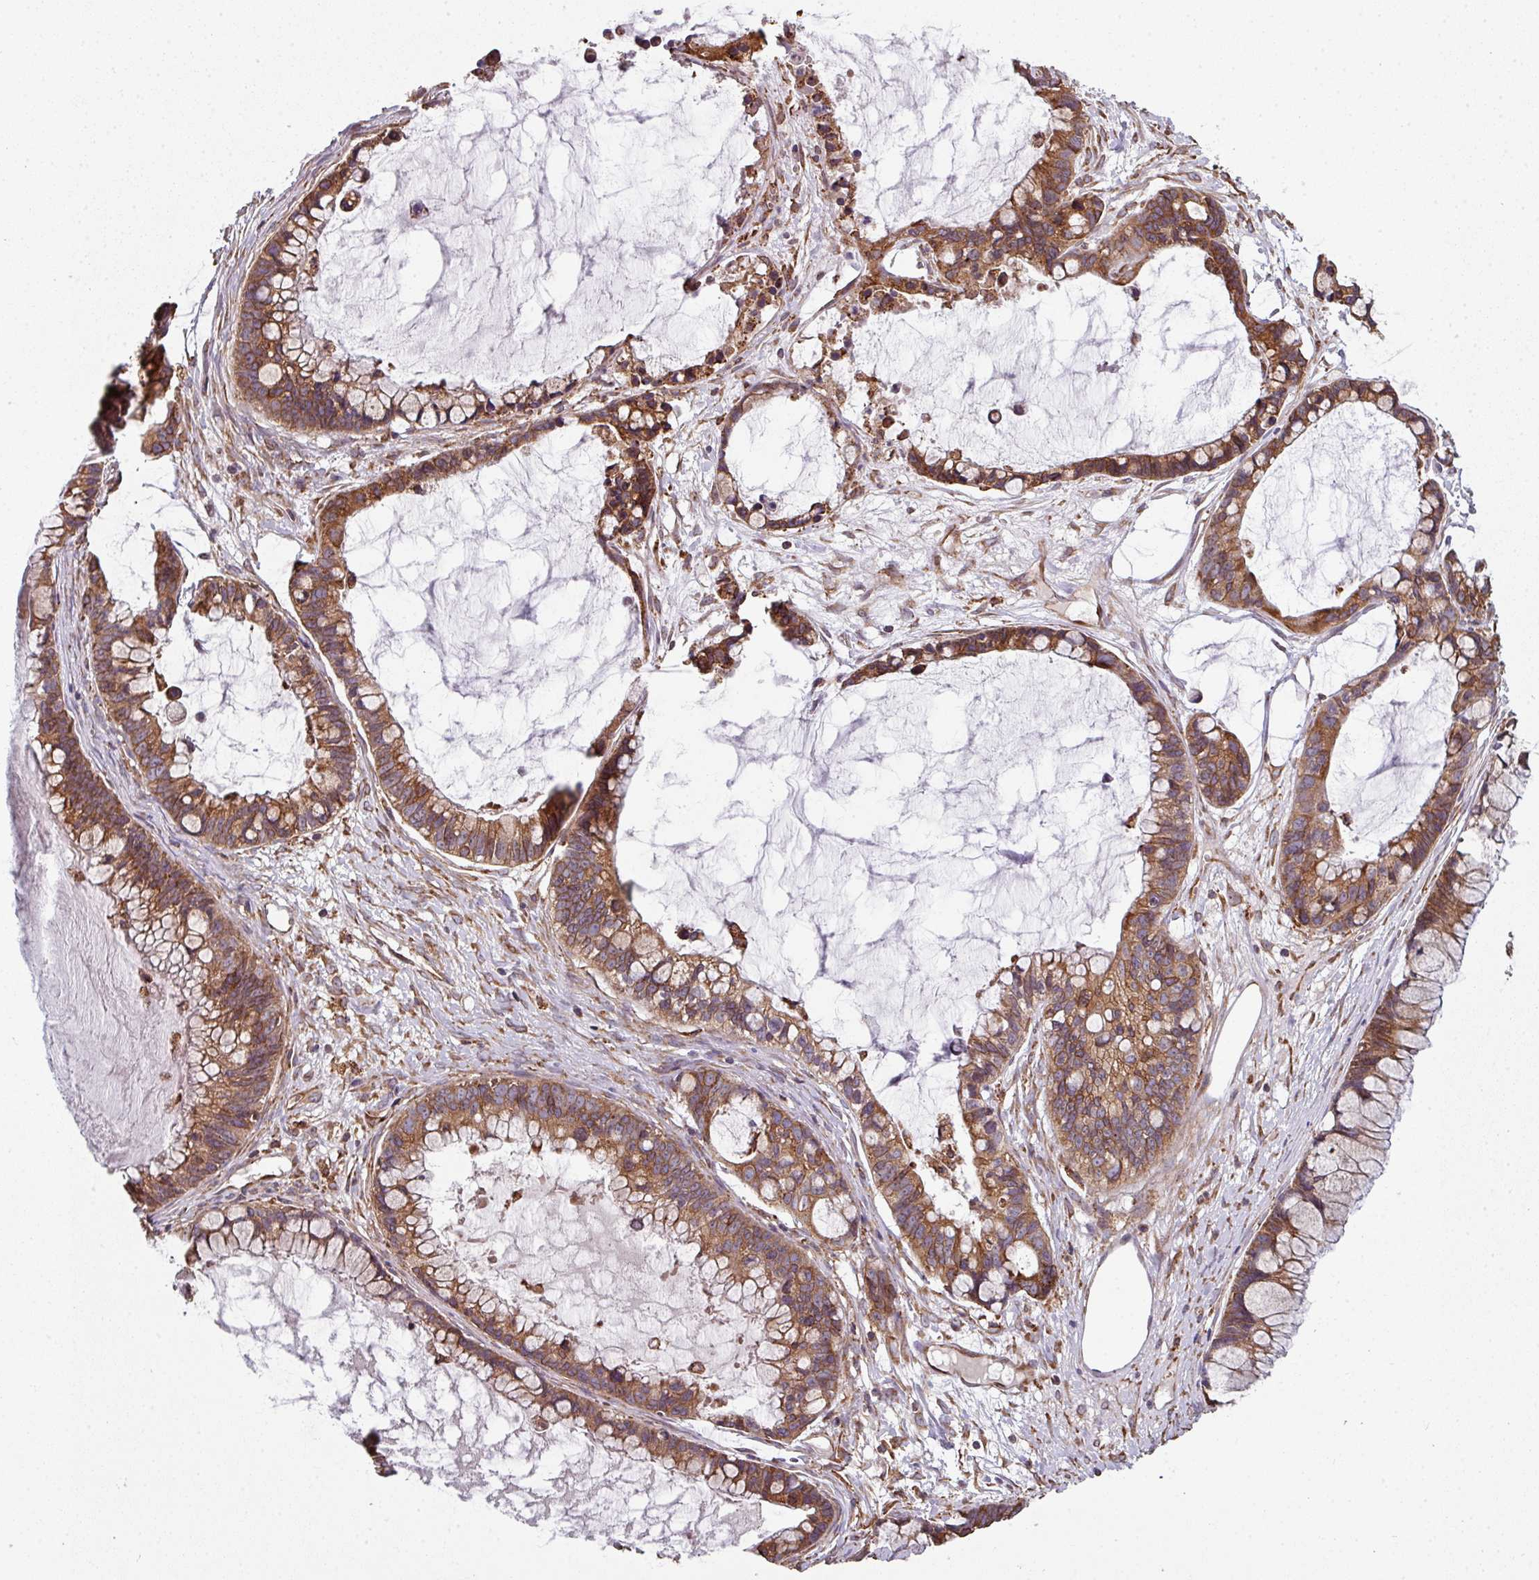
{"staining": {"intensity": "moderate", "quantity": ">75%", "location": "cytoplasmic/membranous"}, "tissue": "ovarian cancer", "cell_type": "Tumor cells", "image_type": "cancer", "snomed": [{"axis": "morphology", "description": "Cystadenocarcinoma, mucinous, NOS"}, {"axis": "topography", "description": "Ovary"}], "caption": "Ovarian cancer (mucinous cystadenocarcinoma) stained with immunohistochemistry (IHC) shows moderate cytoplasmic/membranous positivity in approximately >75% of tumor cells.", "gene": "FAT4", "patient": {"sex": "female", "age": 63}}